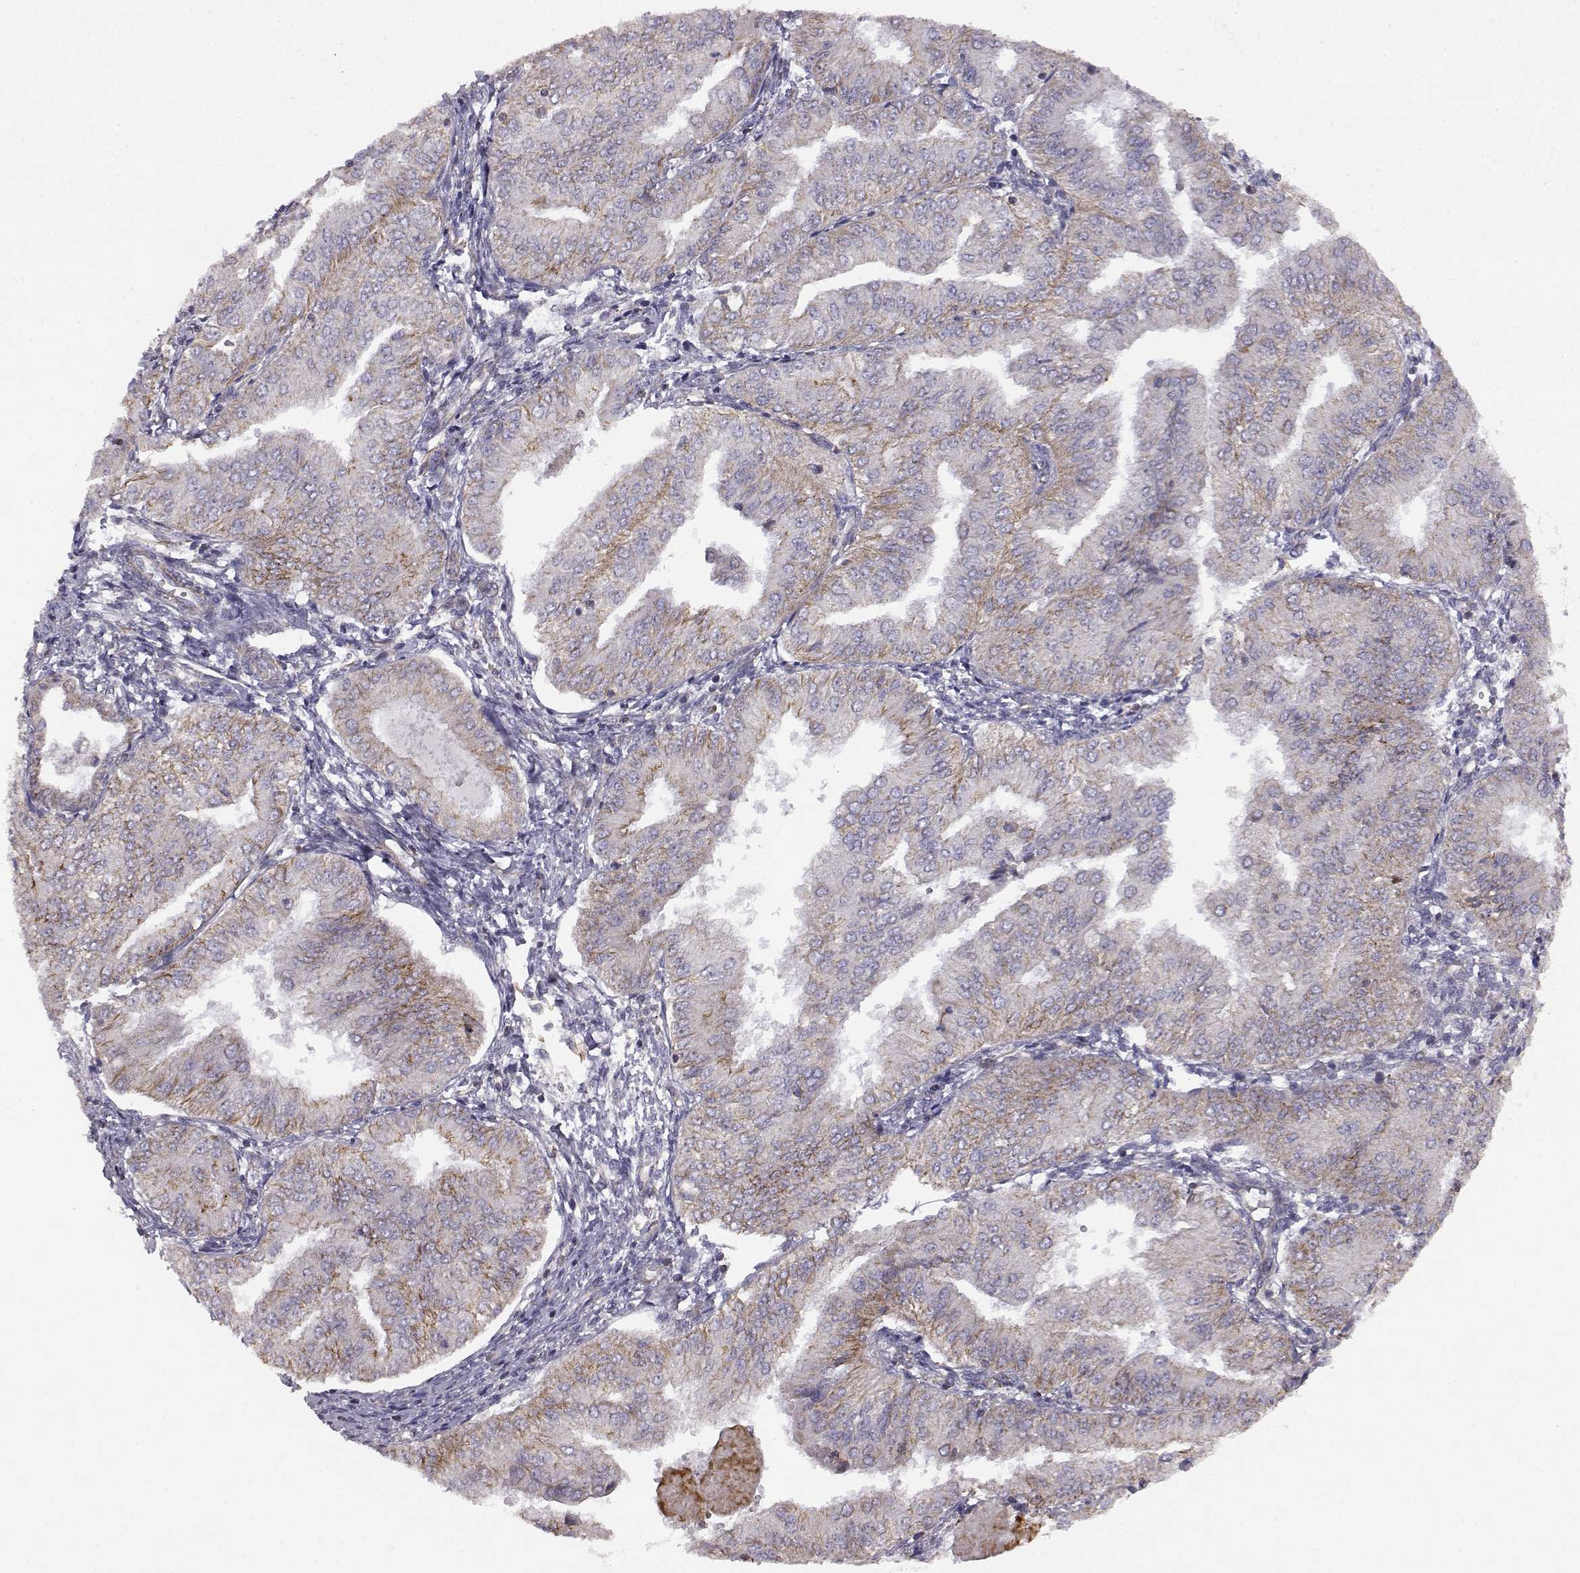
{"staining": {"intensity": "weak", "quantity": "<25%", "location": "cytoplasmic/membranous"}, "tissue": "endometrial cancer", "cell_type": "Tumor cells", "image_type": "cancer", "snomed": [{"axis": "morphology", "description": "Adenocarcinoma, NOS"}, {"axis": "topography", "description": "Endometrium"}], "caption": "There is no significant staining in tumor cells of adenocarcinoma (endometrial). Nuclei are stained in blue.", "gene": "DDC", "patient": {"sex": "female", "age": 53}}